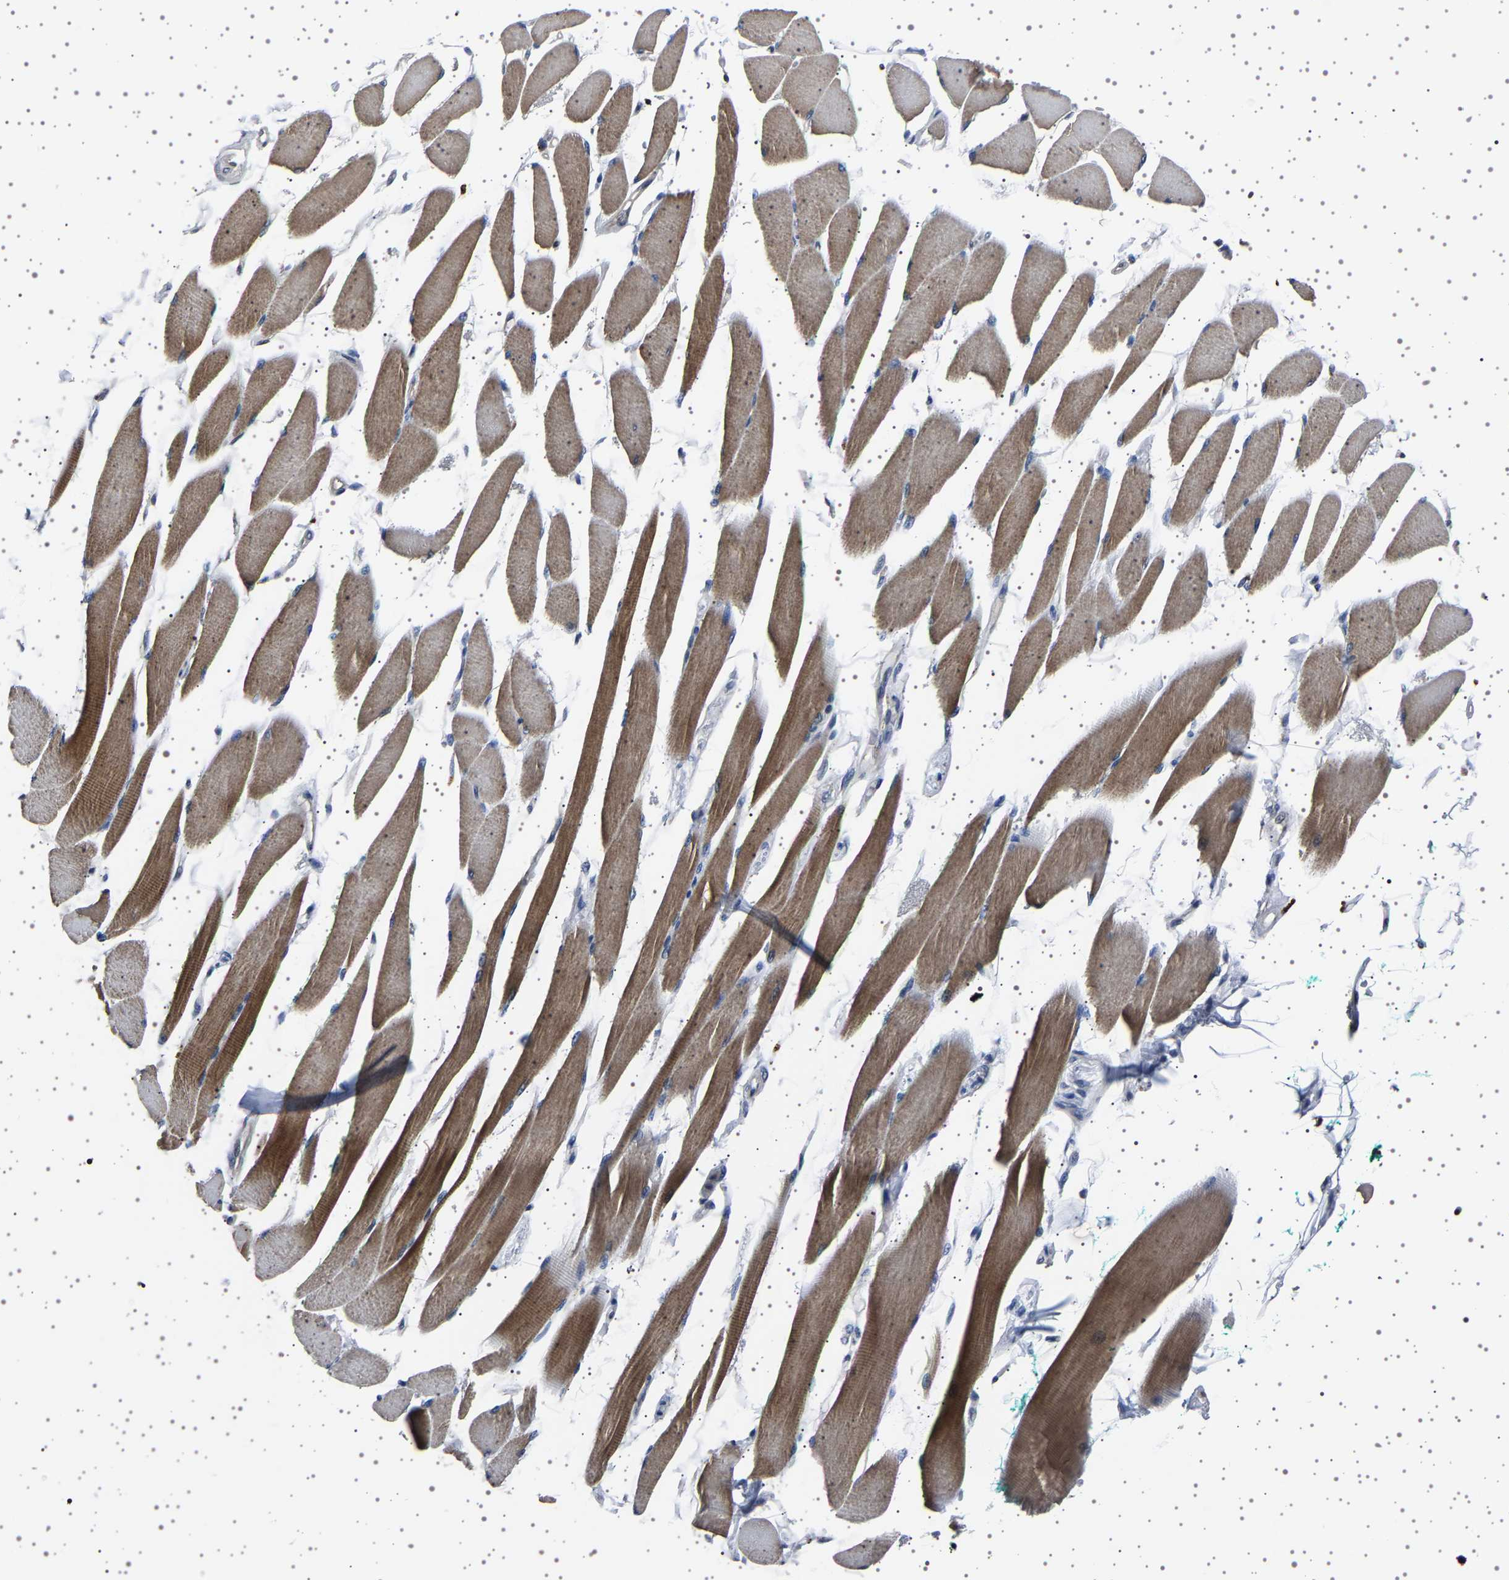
{"staining": {"intensity": "moderate", "quantity": ">75%", "location": "cytoplasmic/membranous"}, "tissue": "skeletal muscle", "cell_type": "Myocytes", "image_type": "normal", "snomed": [{"axis": "morphology", "description": "Normal tissue, NOS"}, {"axis": "topography", "description": "Skeletal muscle"}, {"axis": "topography", "description": "Oral tissue"}, {"axis": "topography", "description": "Peripheral nerve tissue"}], "caption": "Protein positivity by immunohistochemistry reveals moderate cytoplasmic/membranous staining in about >75% of myocytes in benign skeletal muscle.", "gene": "IL10RB", "patient": {"sex": "female", "age": 84}}